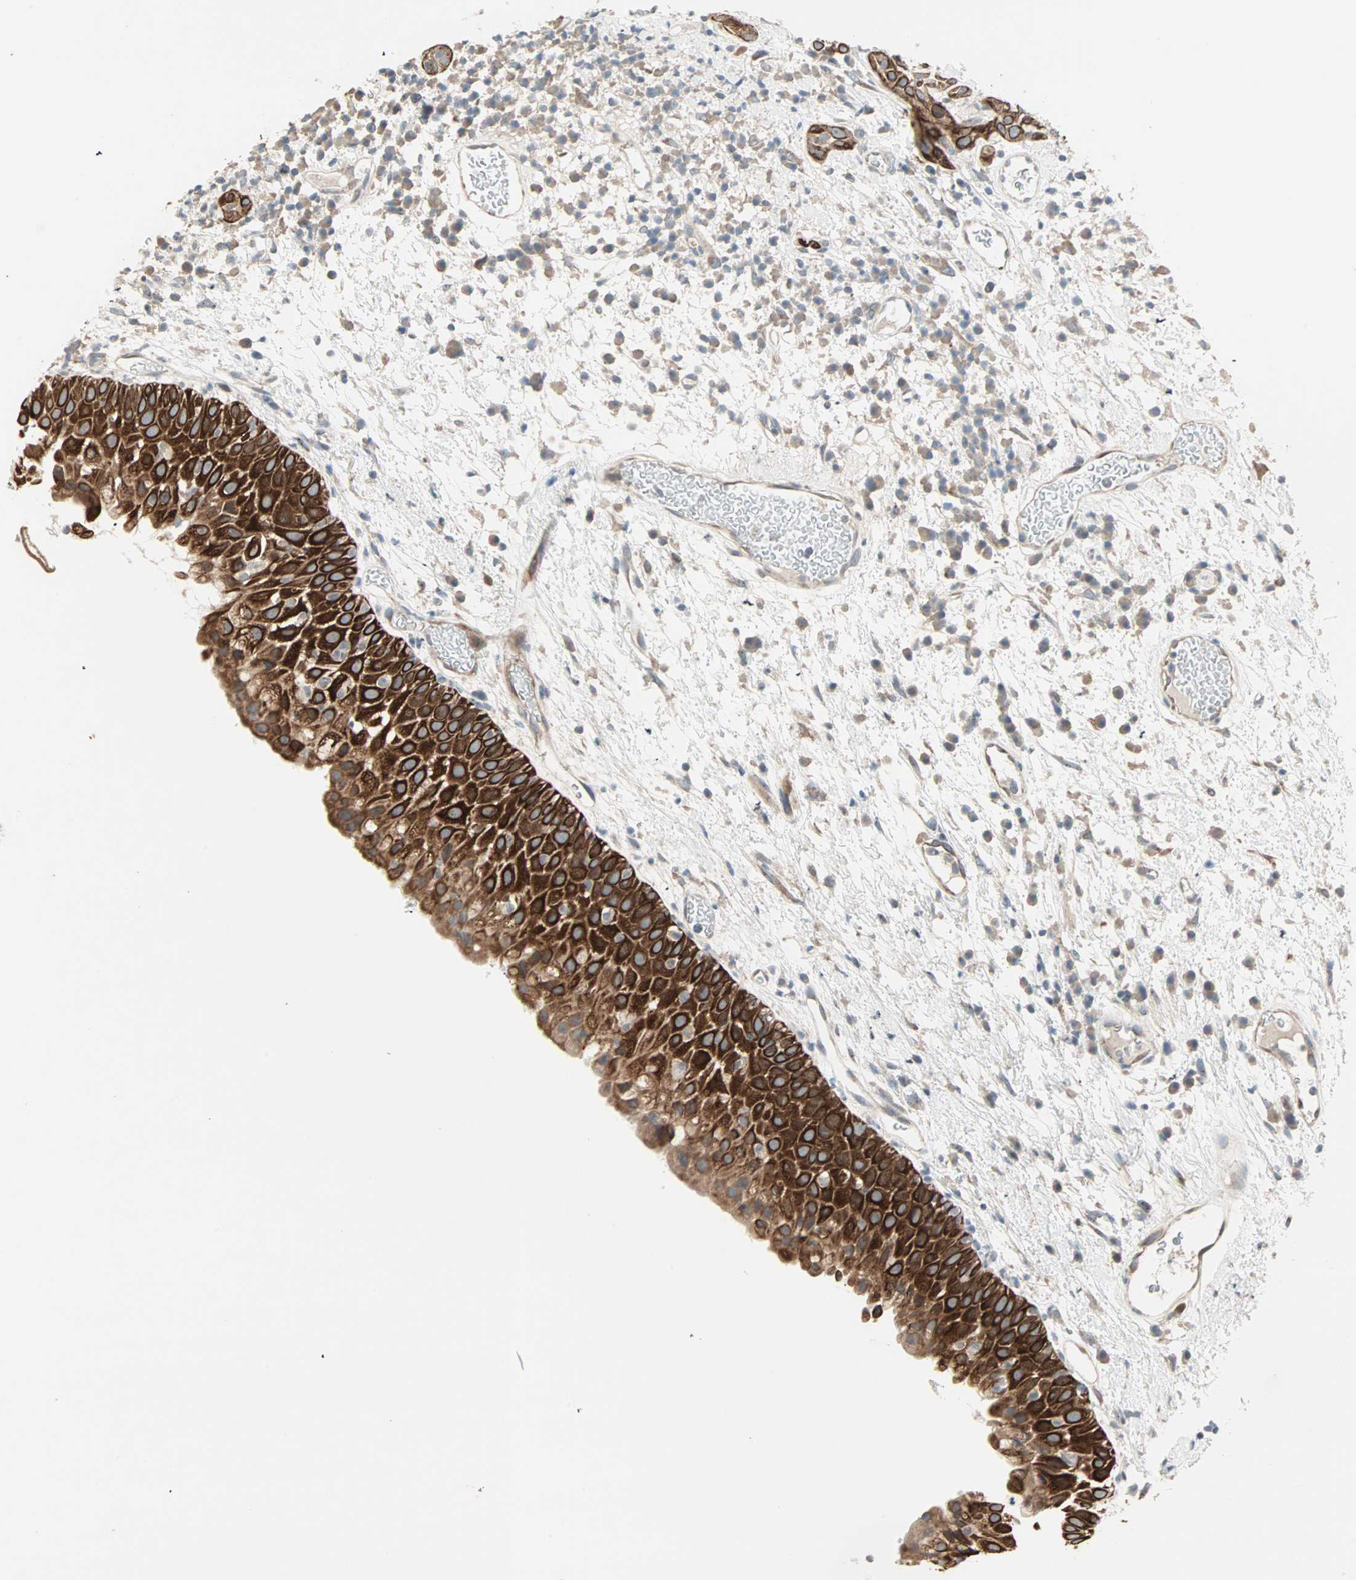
{"staining": {"intensity": "strong", "quantity": ">75%", "location": "cytoplasmic/membranous"}, "tissue": "head and neck cancer", "cell_type": "Tumor cells", "image_type": "cancer", "snomed": [{"axis": "morphology", "description": "Squamous cell carcinoma, NOS"}, {"axis": "topography", "description": "Head-Neck"}], "caption": "This photomicrograph shows head and neck cancer stained with immunohistochemistry to label a protein in brown. The cytoplasmic/membranous of tumor cells show strong positivity for the protein. Nuclei are counter-stained blue.", "gene": "ZFP36", "patient": {"sex": "male", "age": 62}}